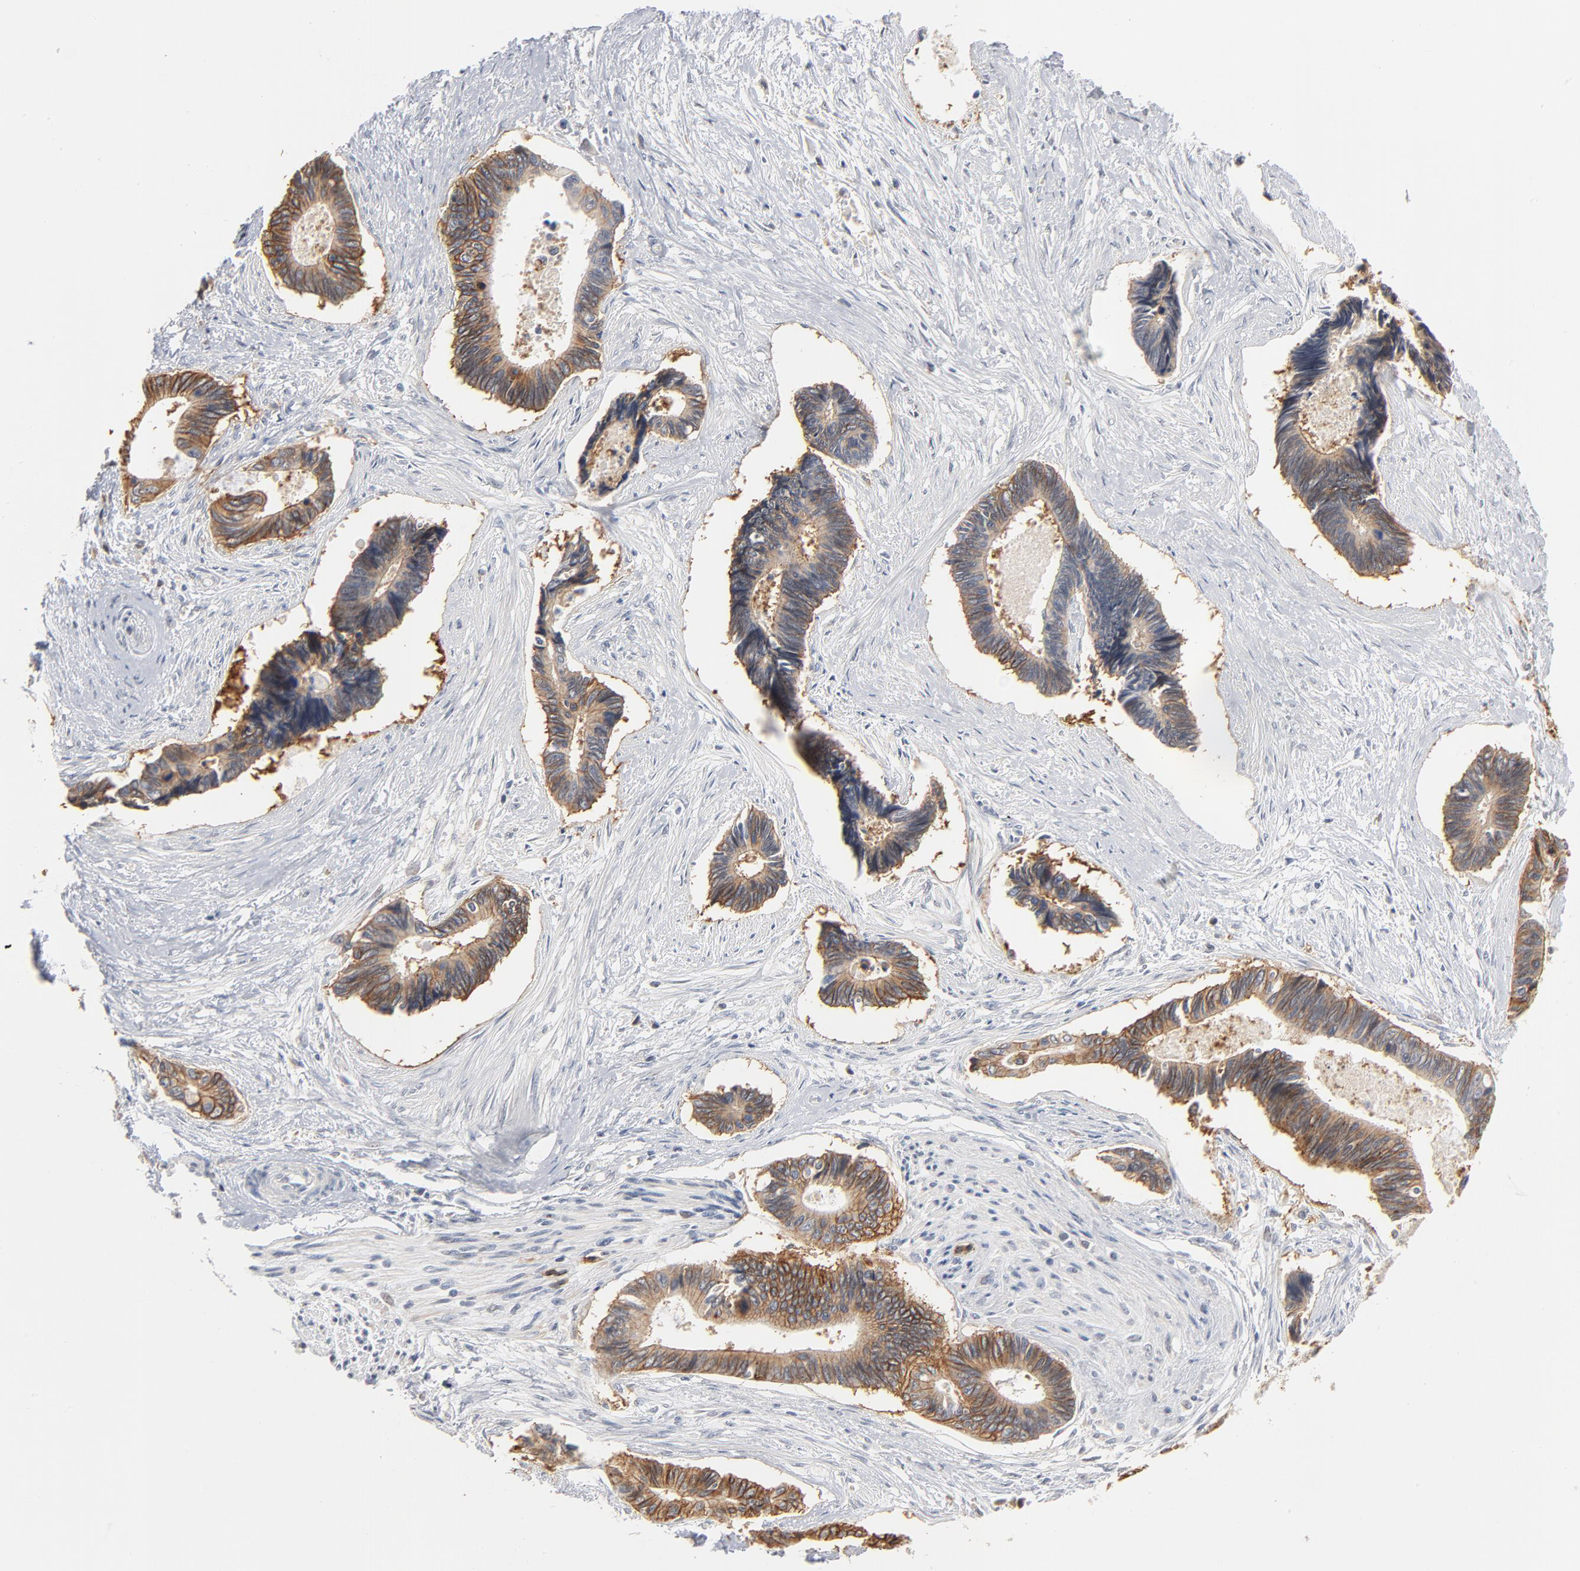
{"staining": {"intensity": "moderate", "quantity": ">75%", "location": "cytoplasmic/membranous"}, "tissue": "pancreatic cancer", "cell_type": "Tumor cells", "image_type": "cancer", "snomed": [{"axis": "morphology", "description": "Adenocarcinoma, NOS"}, {"axis": "topography", "description": "Pancreas"}], "caption": "Pancreatic cancer stained with DAB (3,3'-diaminobenzidine) immunohistochemistry (IHC) shows medium levels of moderate cytoplasmic/membranous expression in about >75% of tumor cells.", "gene": "EPCAM", "patient": {"sex": "female", "age": 70}}